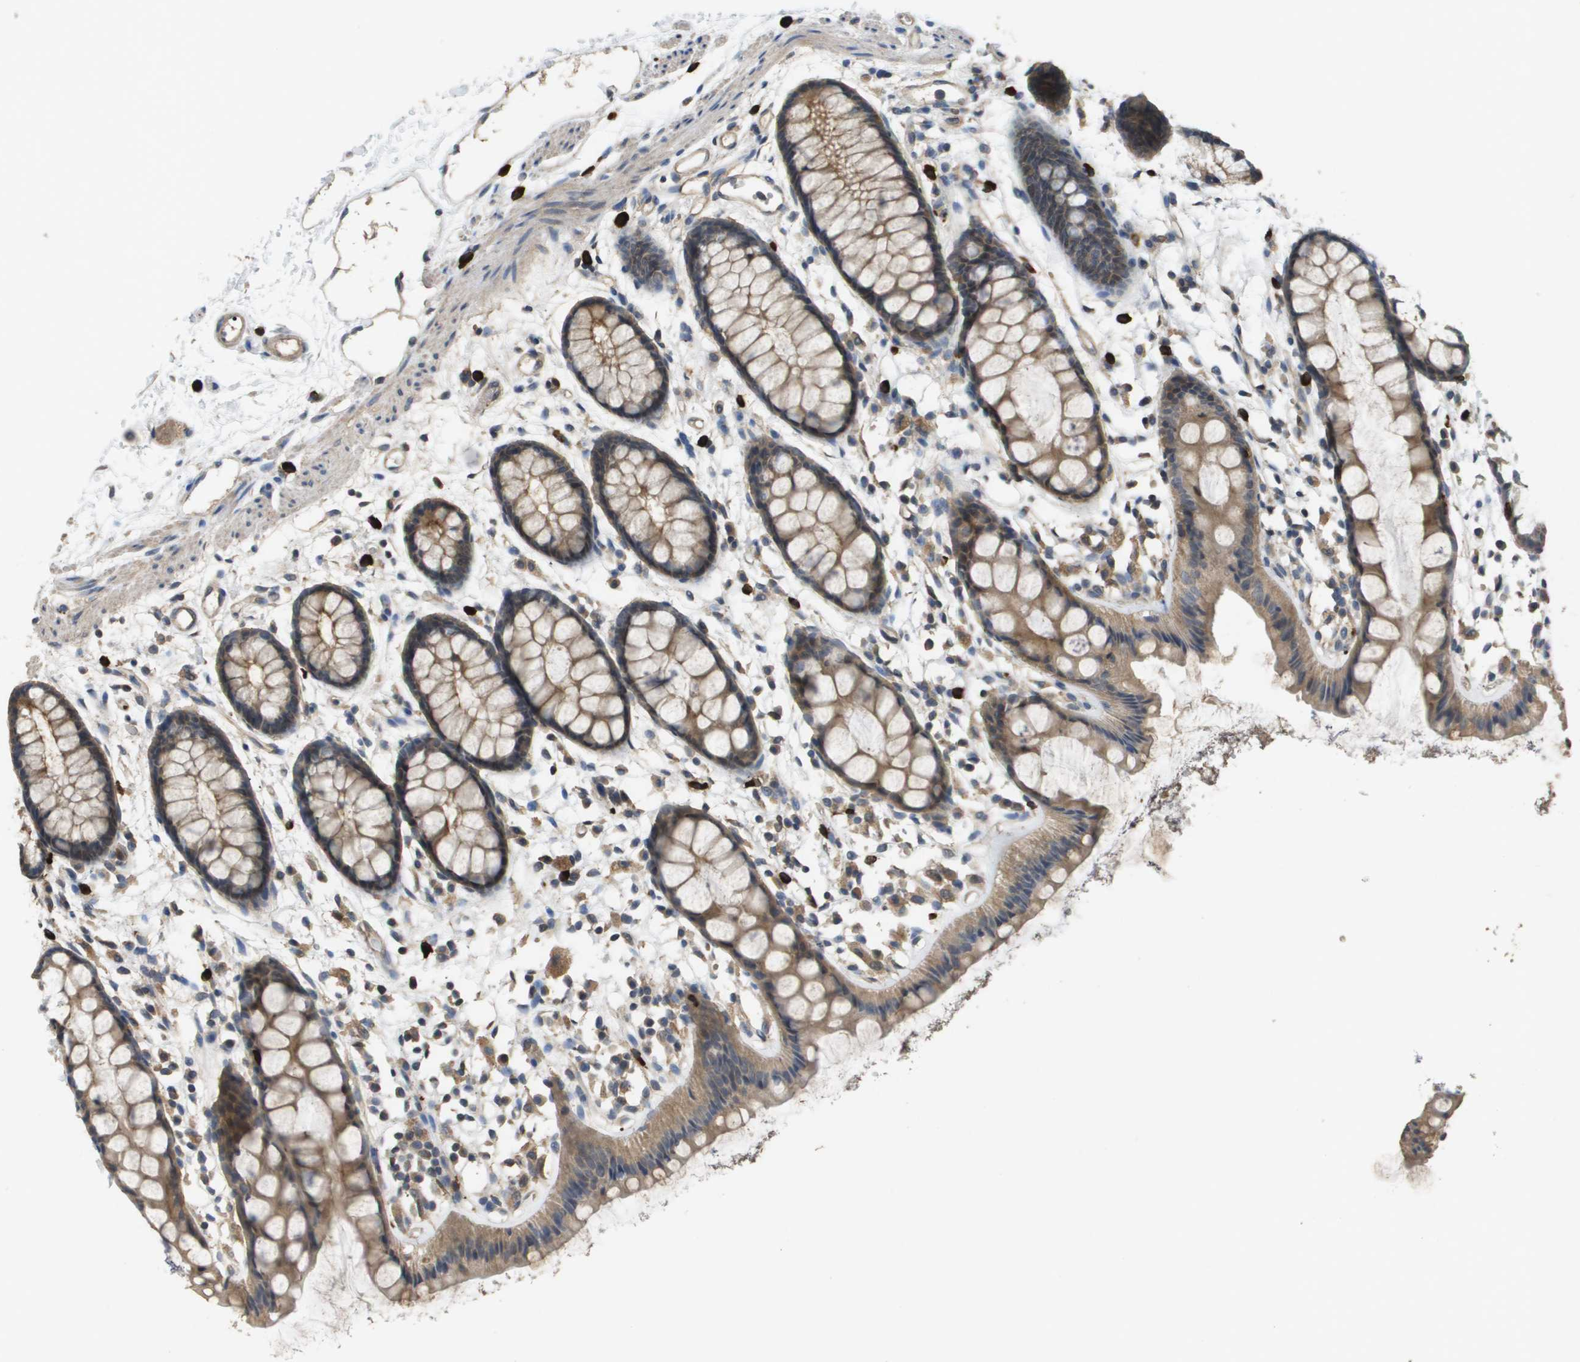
{"staining": {"intensity": "moderate", "quantity": ">75%", "location": "cytoplasmic/membranous"}, "tissue": "rectum", "cell_type": "Glandular cells", "image_type": "normal", "snomed": [{"axis": "morphology", "description": "Normal tissue, NOS"}, {"axis": "topography", "description": "Rectum"}], "caption": "Moderate cytoplasmic/membranous expression is identified in approximately >75% of glandular cells in unremarkable rectum. (brown staining indicates protein expression, while blue staining denotes nuclei).", "gene": "RAB27B", "patient": {"sex": "female", "age": 66}}